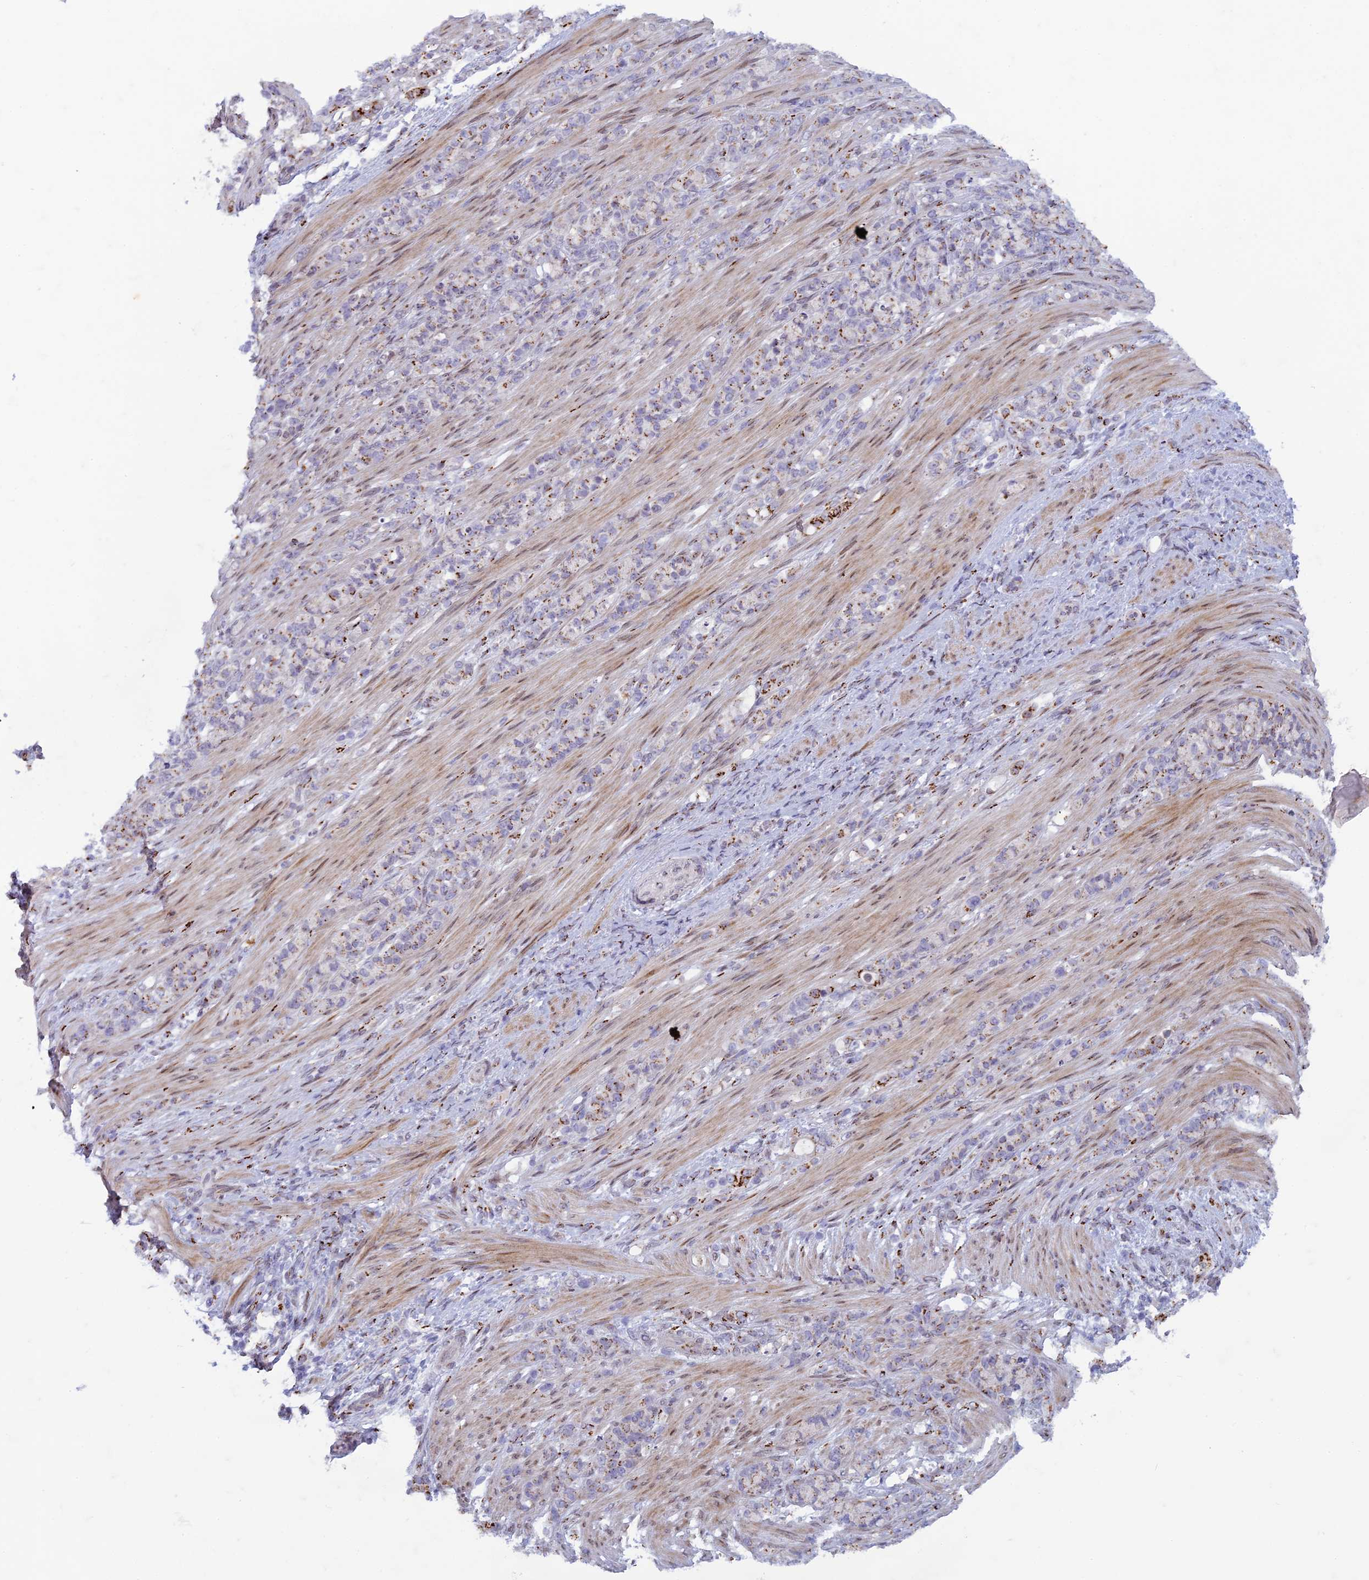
{"staining": {"intensity": "moderate", "quantity": "25%-75%", "location": "cytoplasmic/membranous"}, "tissue": "stomach cancer", "cell_type": "Tumor cells", "image_type": "cancer", "snomed": [{"axis": "morphology", "description": "Adenocarcinoma, NOS"}, {"axis": "topography", "description": "Stomach"}], "caption": "Brown immunohistochemical staining in stomach cancer (adenocarcinoma) exhibits moderate cytoplasmic/membranous positivity in about 25%-75% of tumor cells. (DAB (3,3'-diaminobenzidine) IHC with brightfield microscopy, high magnification).", "gene": "FAM3C", "patient": {"sex": "female", "age": 79}}